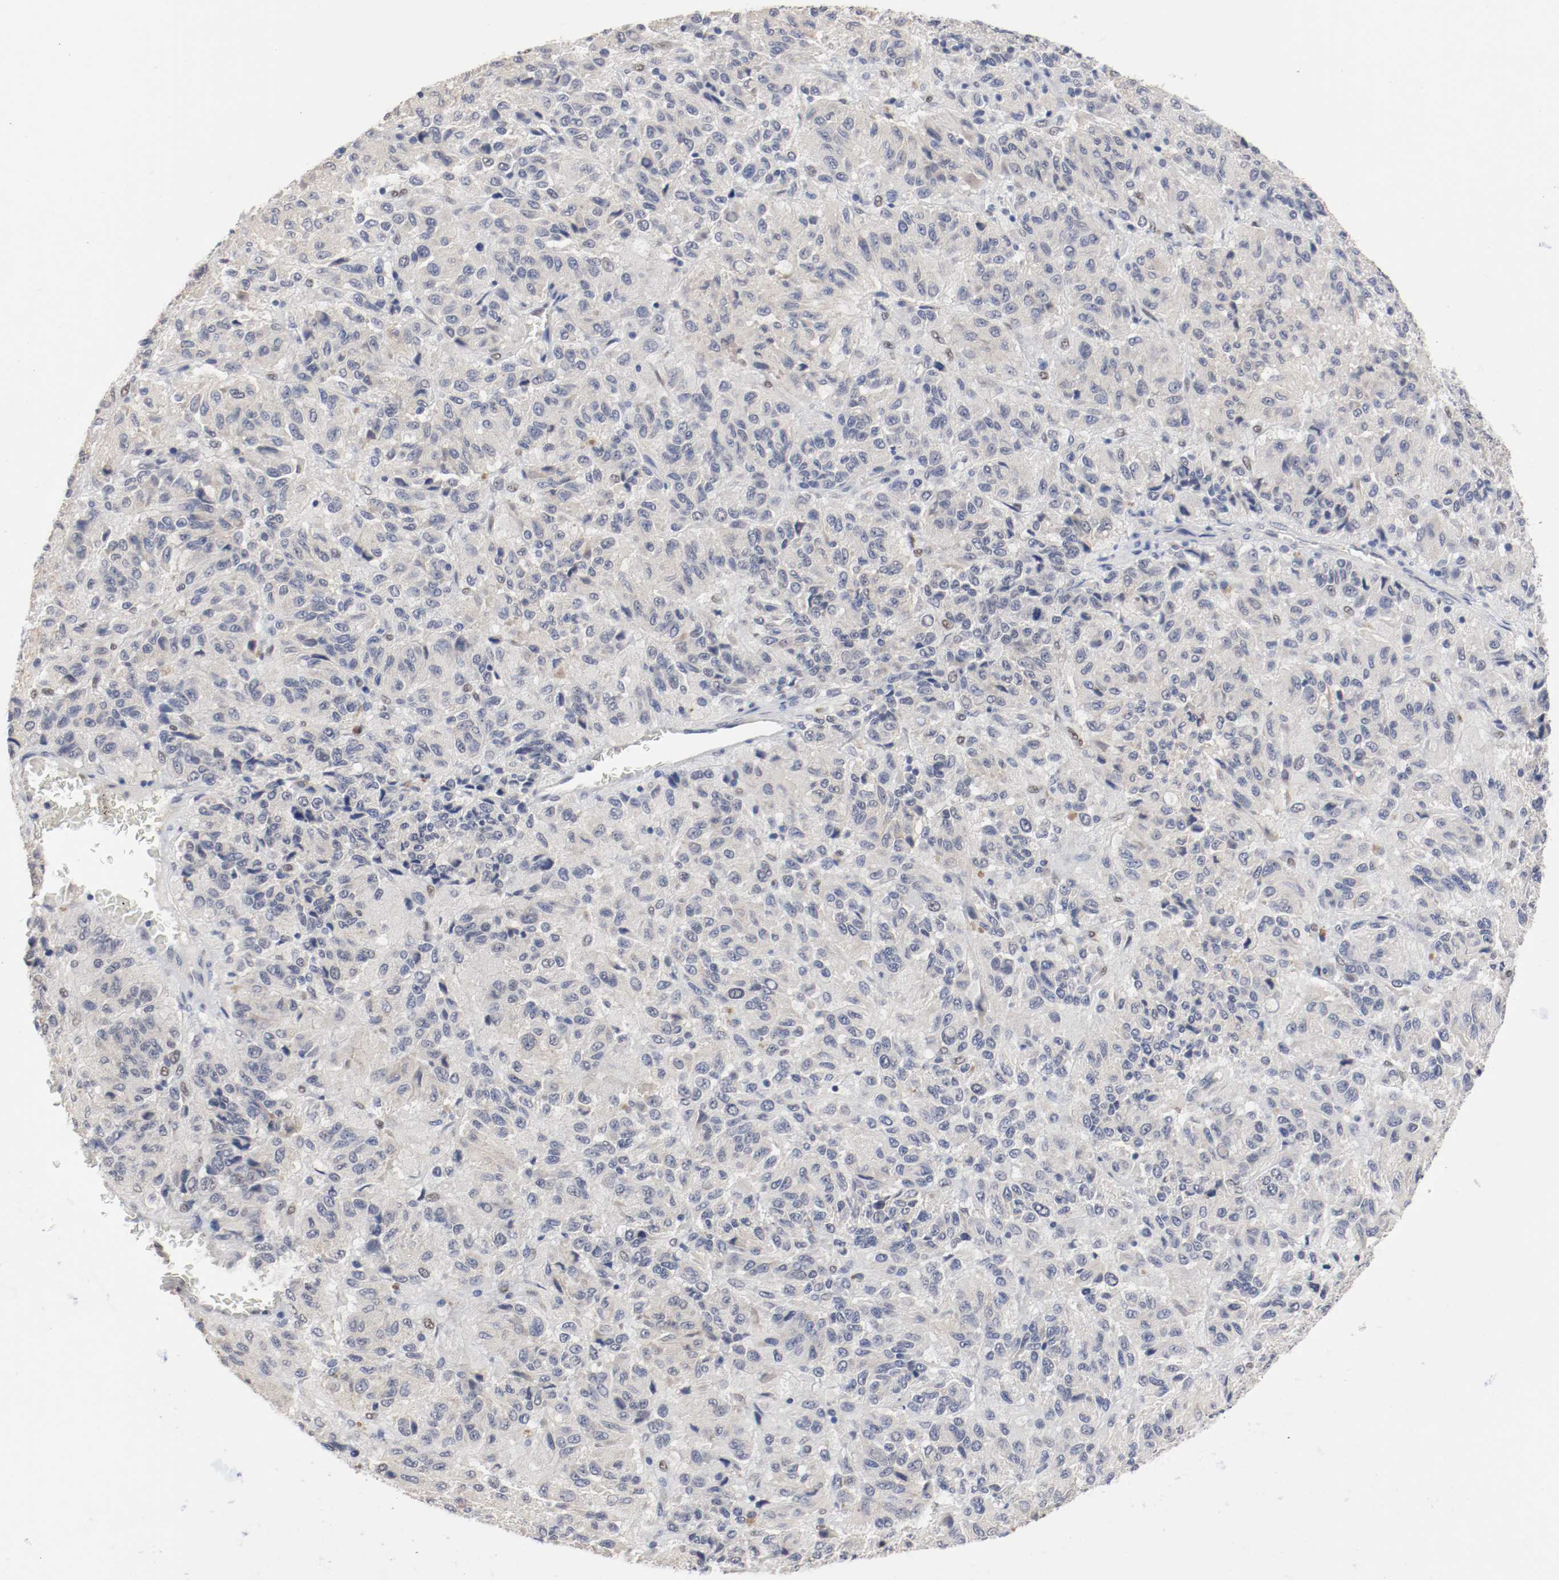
{"staining": {"intensity": "weak", "quantity": "<25%", "location": "cytoplasmic/membranous"}, "tissue": "melanoma", "cell_type": "Tumor cells", "image_type": "cancer", "snomed": [{"axis": "morphology", "description": "Malignant melanoma, Metastatic site"}, {"axis": "topography", "description": "Lung"}], "caption": "This is an IHC micrograph of human melanoma. There is no expression in tumor cells.", "gene": "FOSL2", "patient": {"sex": "male", "age": 64}}